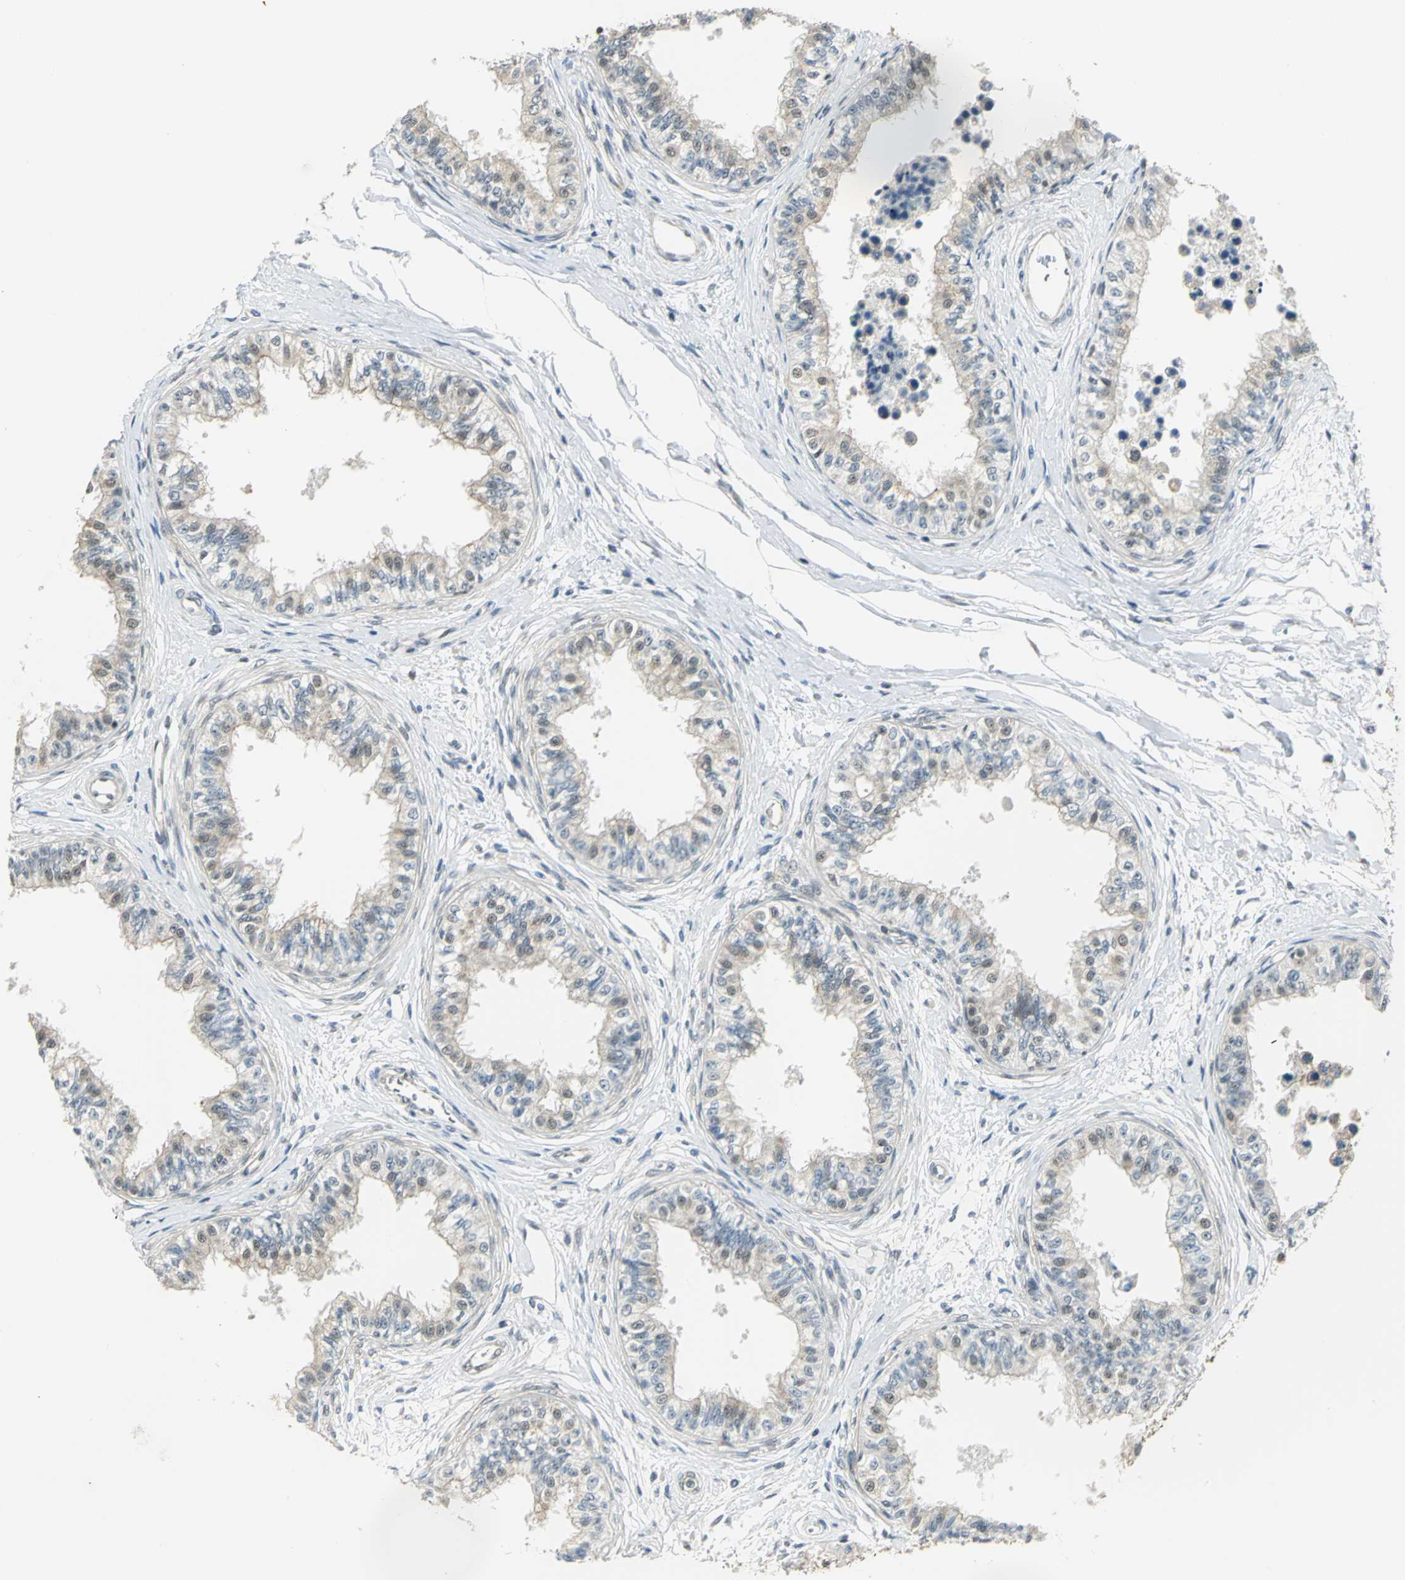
{"staining": {"intensity": "moderate", "quantity": "25%-75%", "location": "cytoplasmic/membranous,nuclear"}, "tissue": "epididymis", "cell_type": "Glandular cells", "image_type": "normal", "snomed": [{"axis": "morphology", "description": "Normal tissue, NOS"}, {"axis": "morphology", "description": "Adenocarcinoma, metastatic, NOS"}, {"axis": "topography", "description": "Testis"}, {"axis": "topography", "description": "Epididymis"}], "caption": "Immunohistochemical staining of normal epididymis shows 25%-75% levels of moderate cytoplasmic/membranous,nuclear protein positivity in approximately 25%-75% of glandular cells.", "gene": "DDX5", "patient": {"sex": "male", "age": 26}}